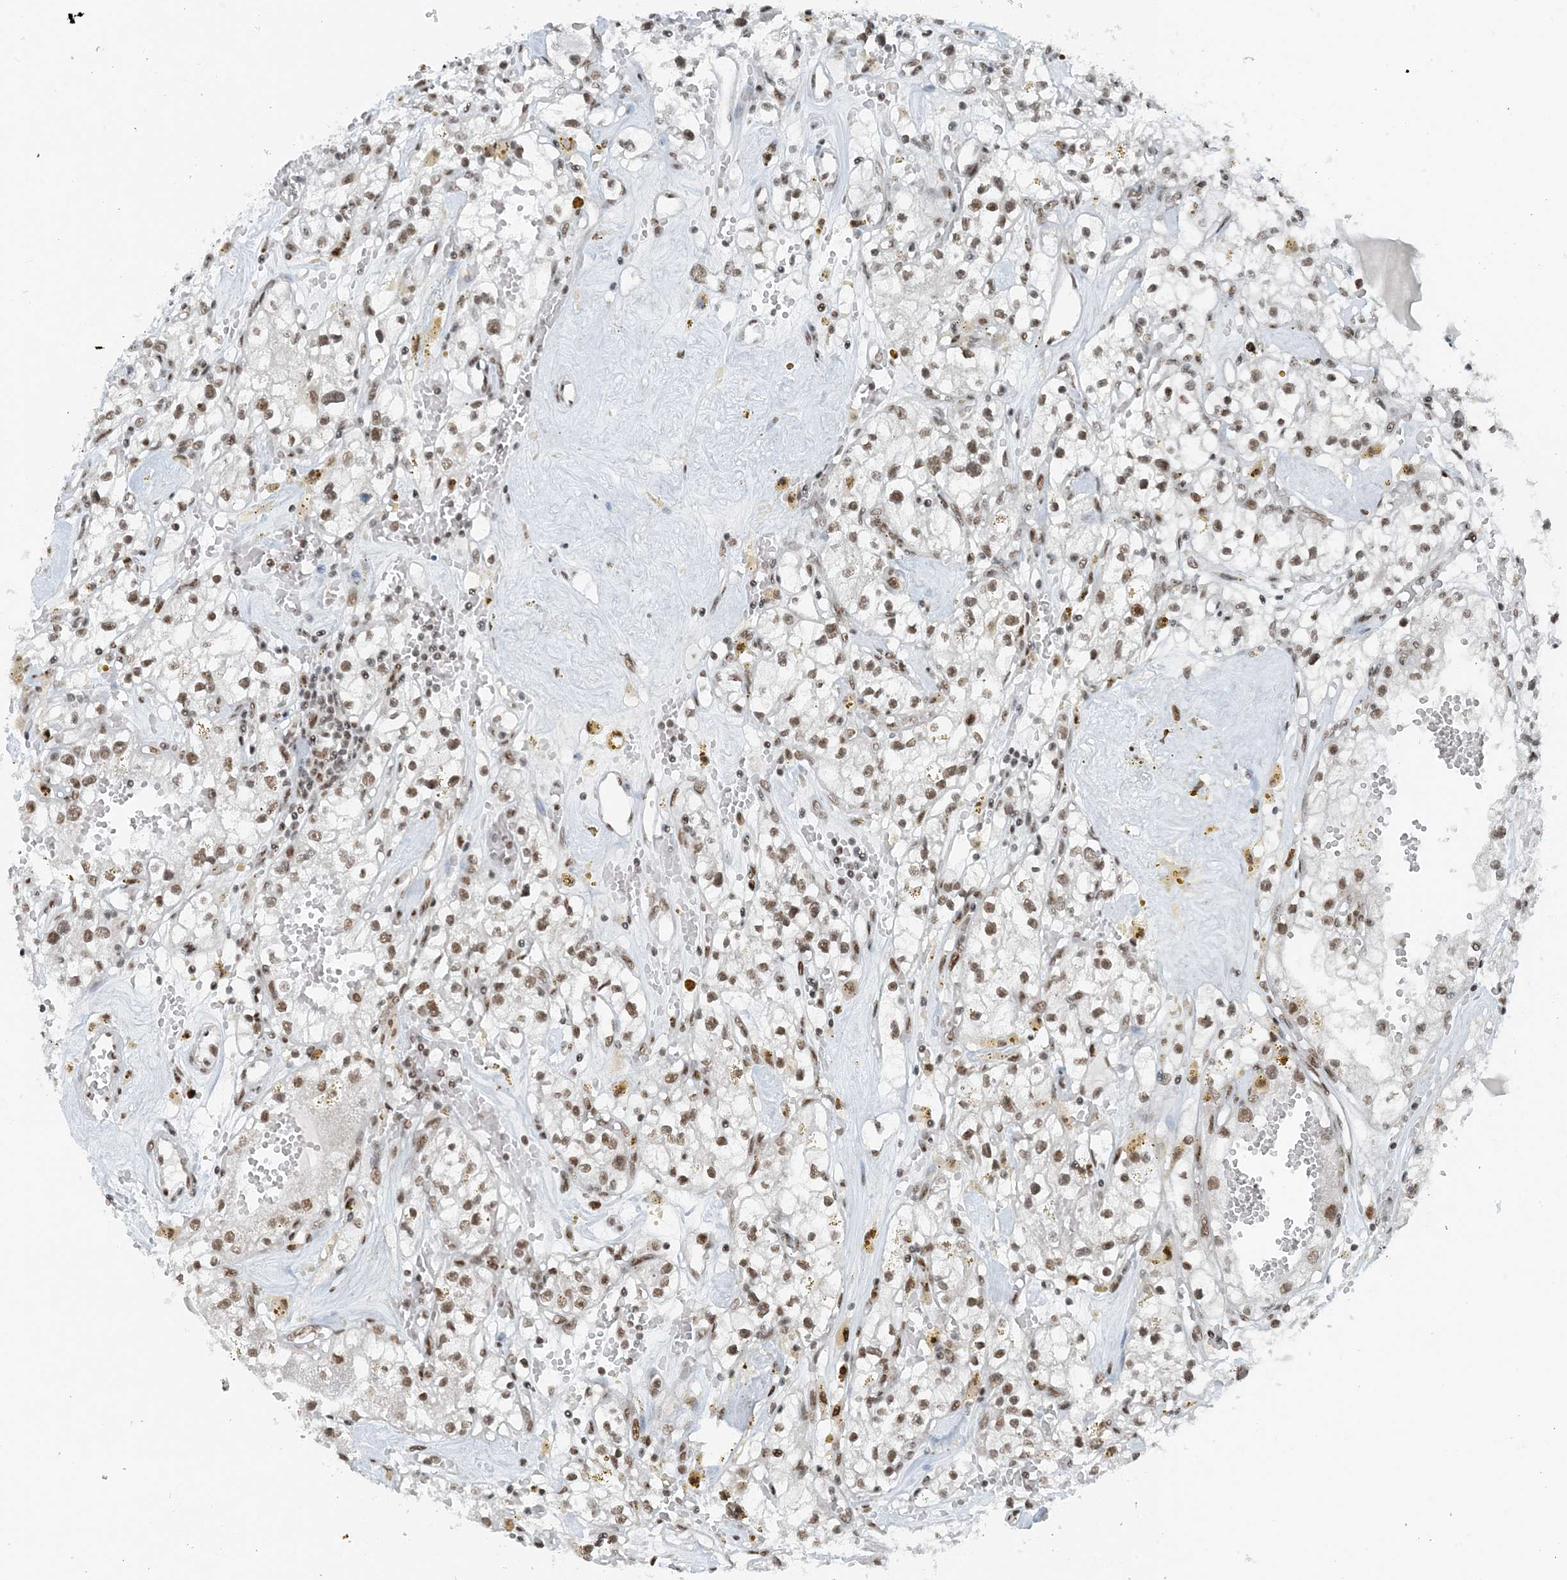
{"staining": {"intensity": "moderate", "quantity": ">75%", "location": "nuclear"}, "tissue": "renal cancer", "cell_type": "Tumor cells", "image_type": "cancer", "snomed": [{"axis": "morphology", "description": "Adenocarcinoma, NOS"}, {"axis": "topography", "description": "Kidney"}], "caption": "Renal cancer stained with DAB (3,3'-diaminobenzidine) immunohistochemistry (IHC) reveals medium levels of moderate nuclear positivity in about >75% of tumor cells.", "gene": "ZNF500", "patient": {"sex": "male", "age": 56}}